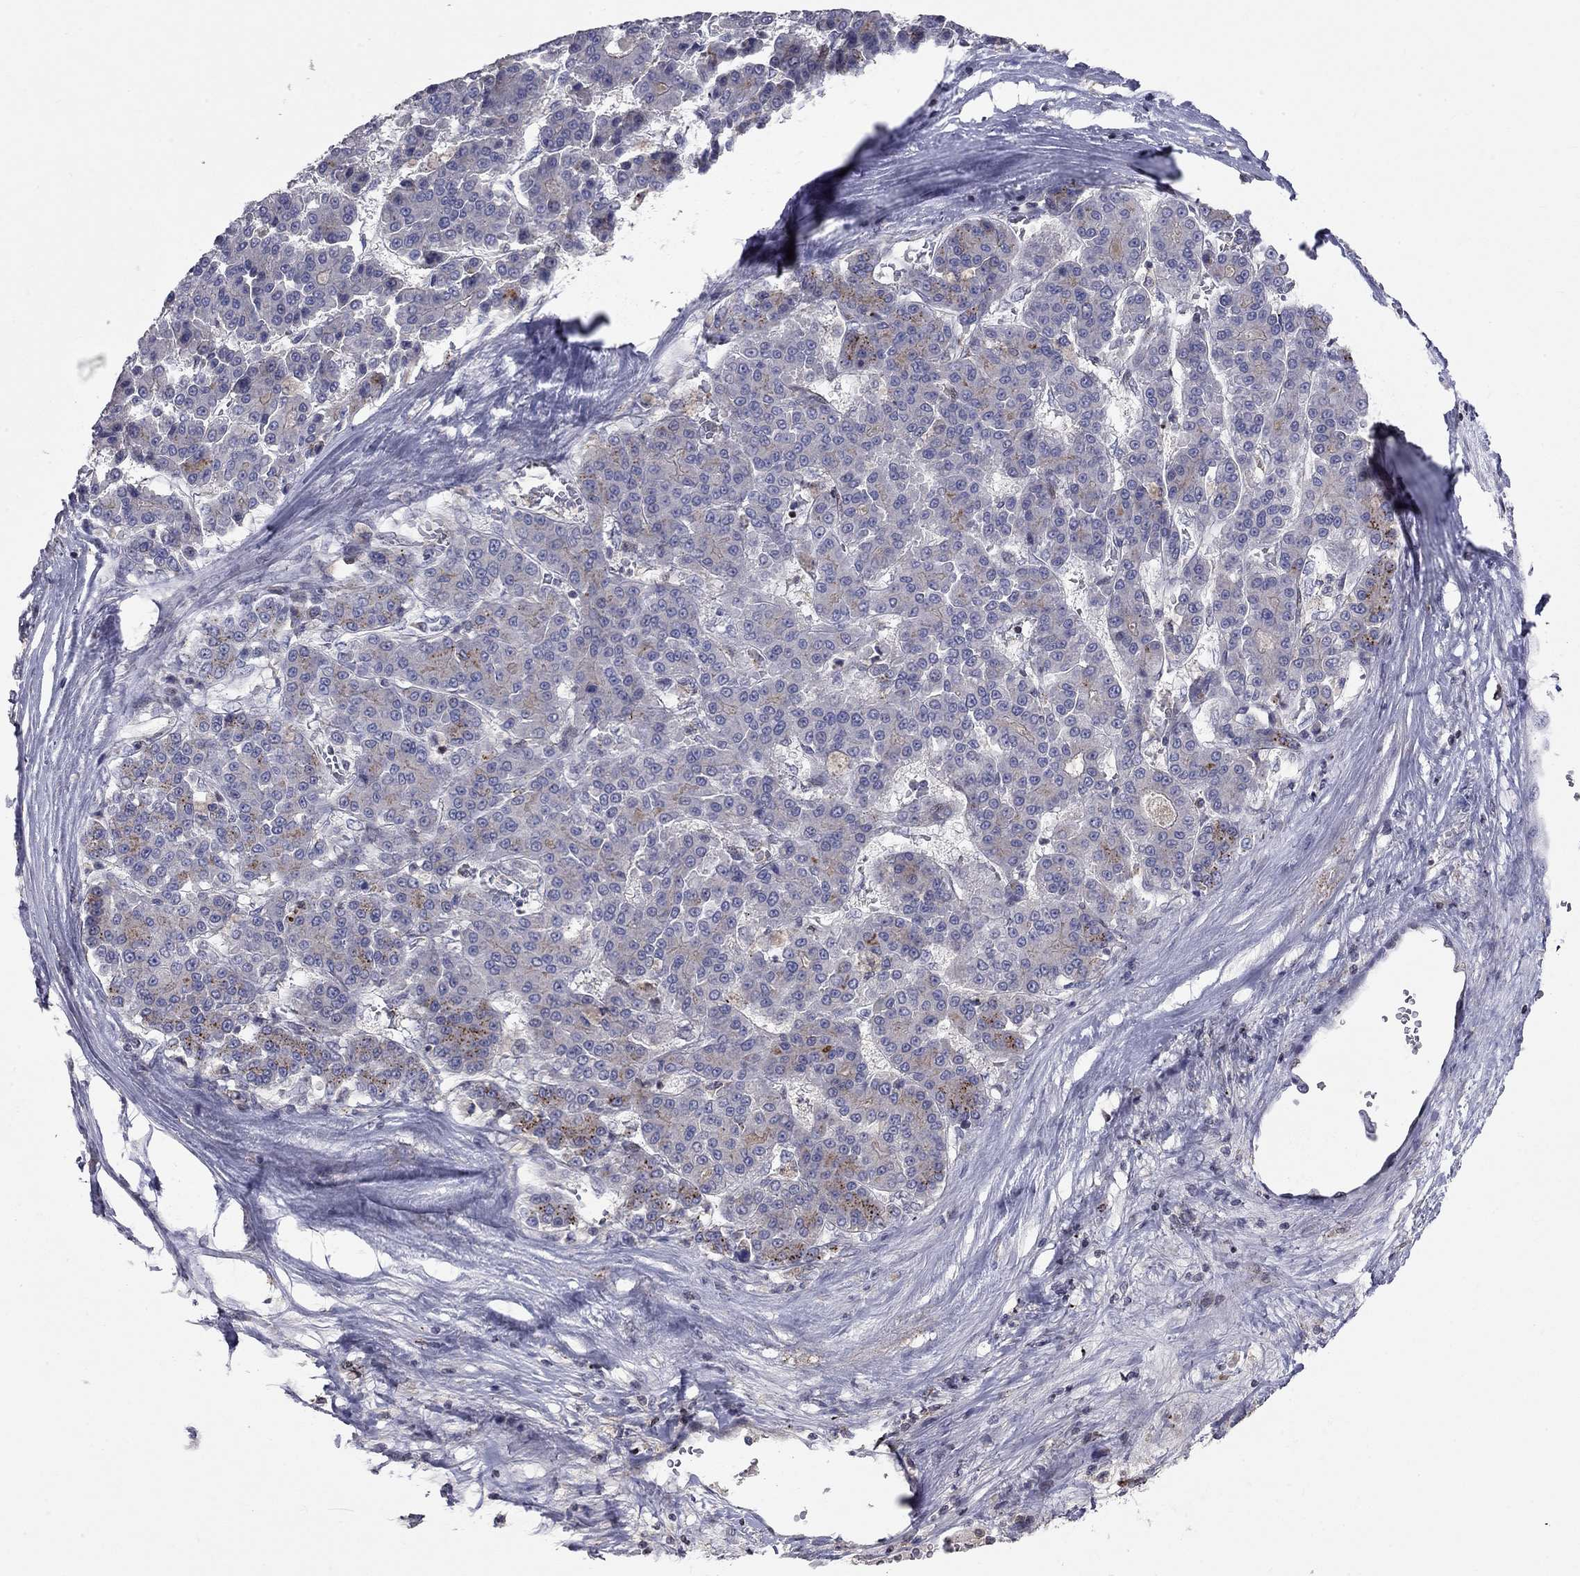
{"staining": {"intensity": "negative", "quantity": "none", "location": "none"}, "tissue": "liver cancer", "cell_type": "Tumor cells", "image_type": "cancer", "snomed": [{"axis": "morphology", "description": "Carcinoma, Hepatocellular, NOS"}, {"axis": "topography", "description": "Liver"}], "caption": "Tumor cells show no significant staining in liver cancer.", "gene": "ERN2", "patient": {"sex": "male", "age": 70}}